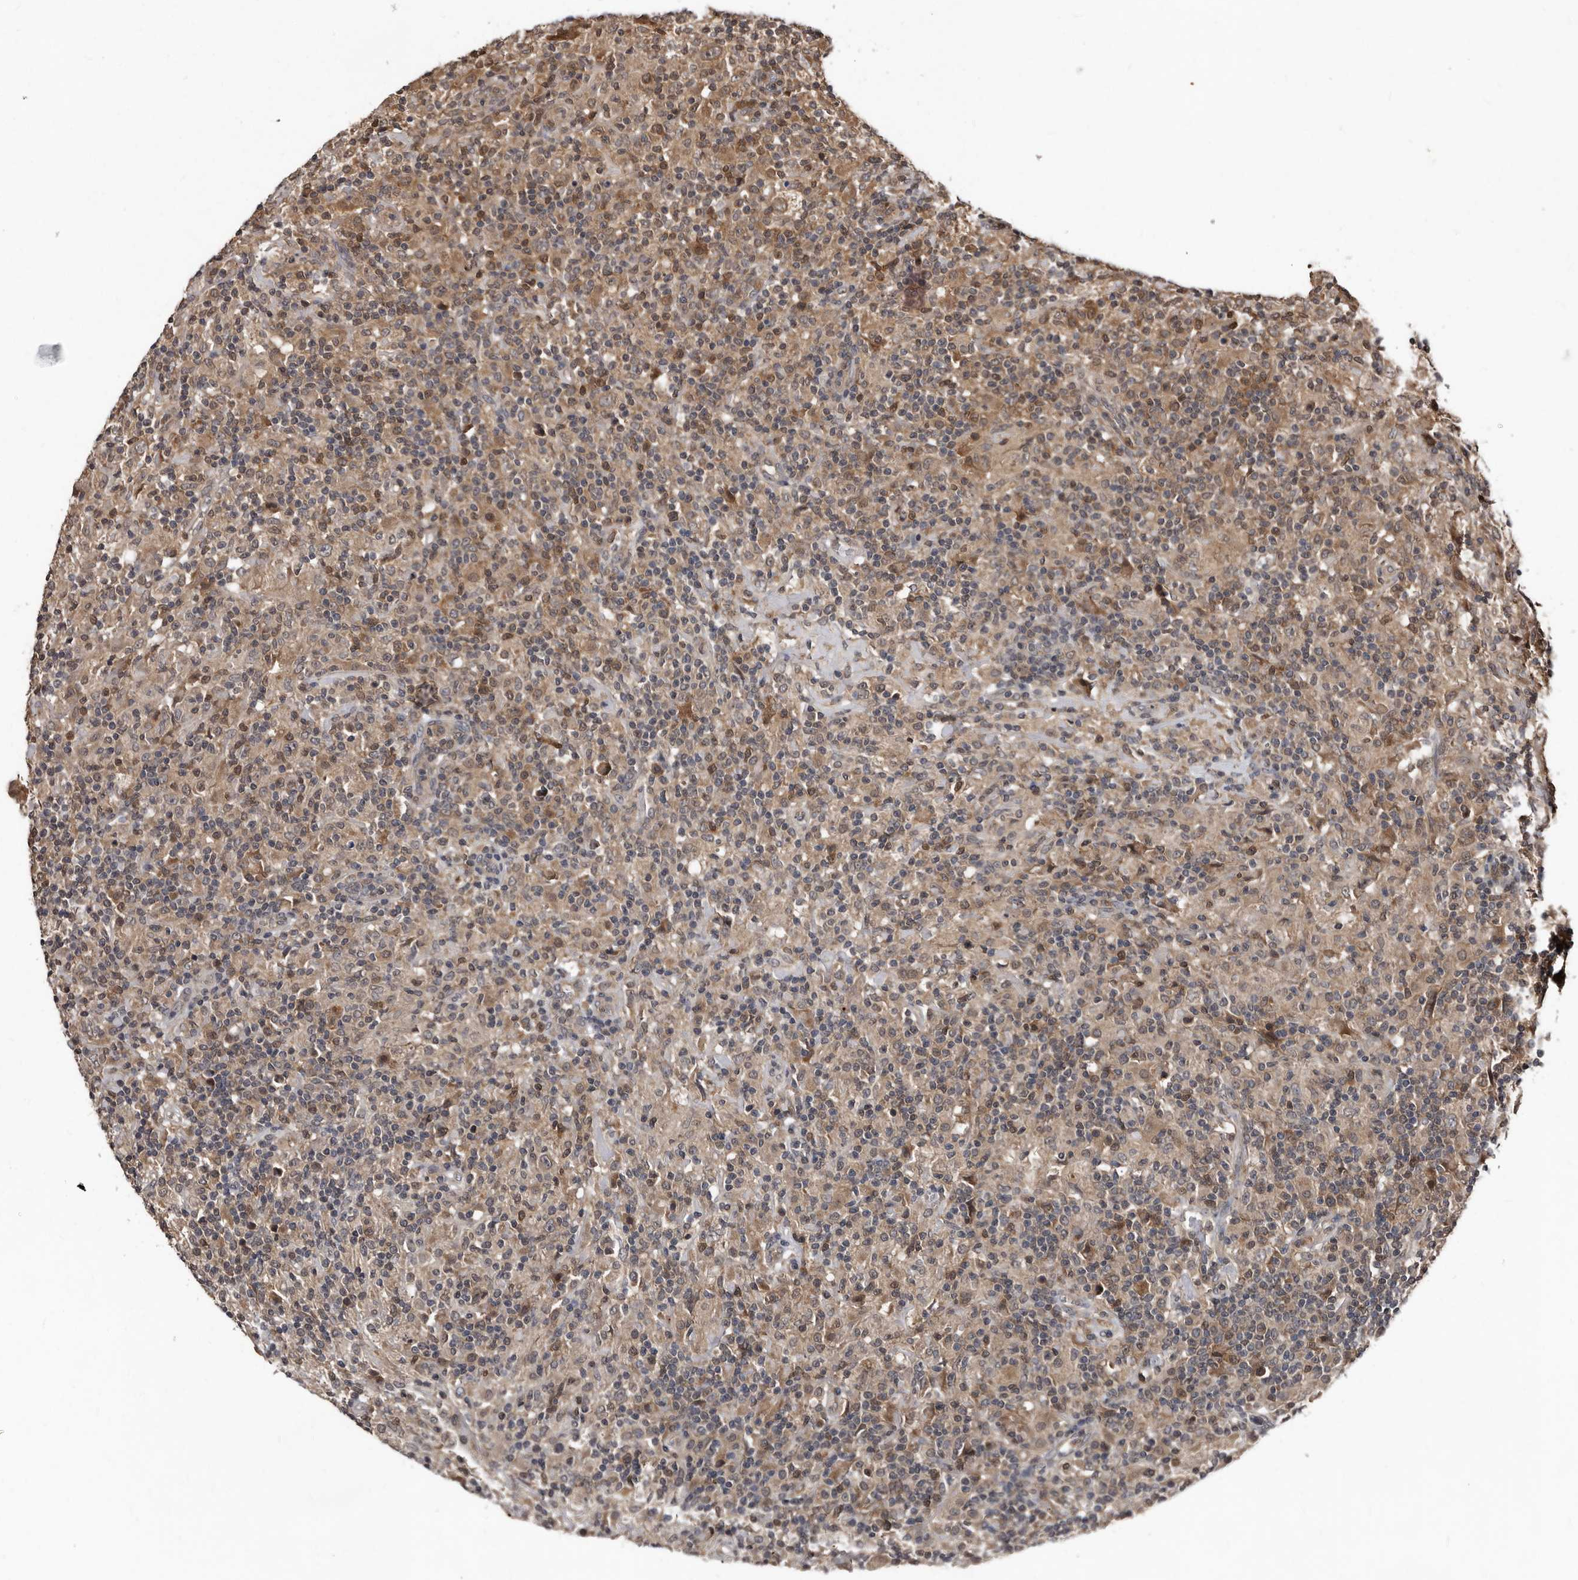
{"staining": {"intensity": "weak", "quantity": ">75%", "location": "cytoplasmic/membranous"}, "tissue": "lymphoma", "cell_type": "Tumor cells", "image_type": "cancer", "snomed": [{"axis": "morphology", "description": "Hodgkin's disease, NOS"}, {"axis": "topography", "description": "Lymph node"}], "caption": "Weak cytoplasmic/membranous positivity is appreciated in approximately >75% of tumor cells in lymphoma. (Stains: DAB (3,3'-diaminobenzidine) in brown, nuclei in blue, Microscopy: brightfield microscopy at high magnification).", "gene": "PMVK", "patient": {"sex": "male", "age": 70}}